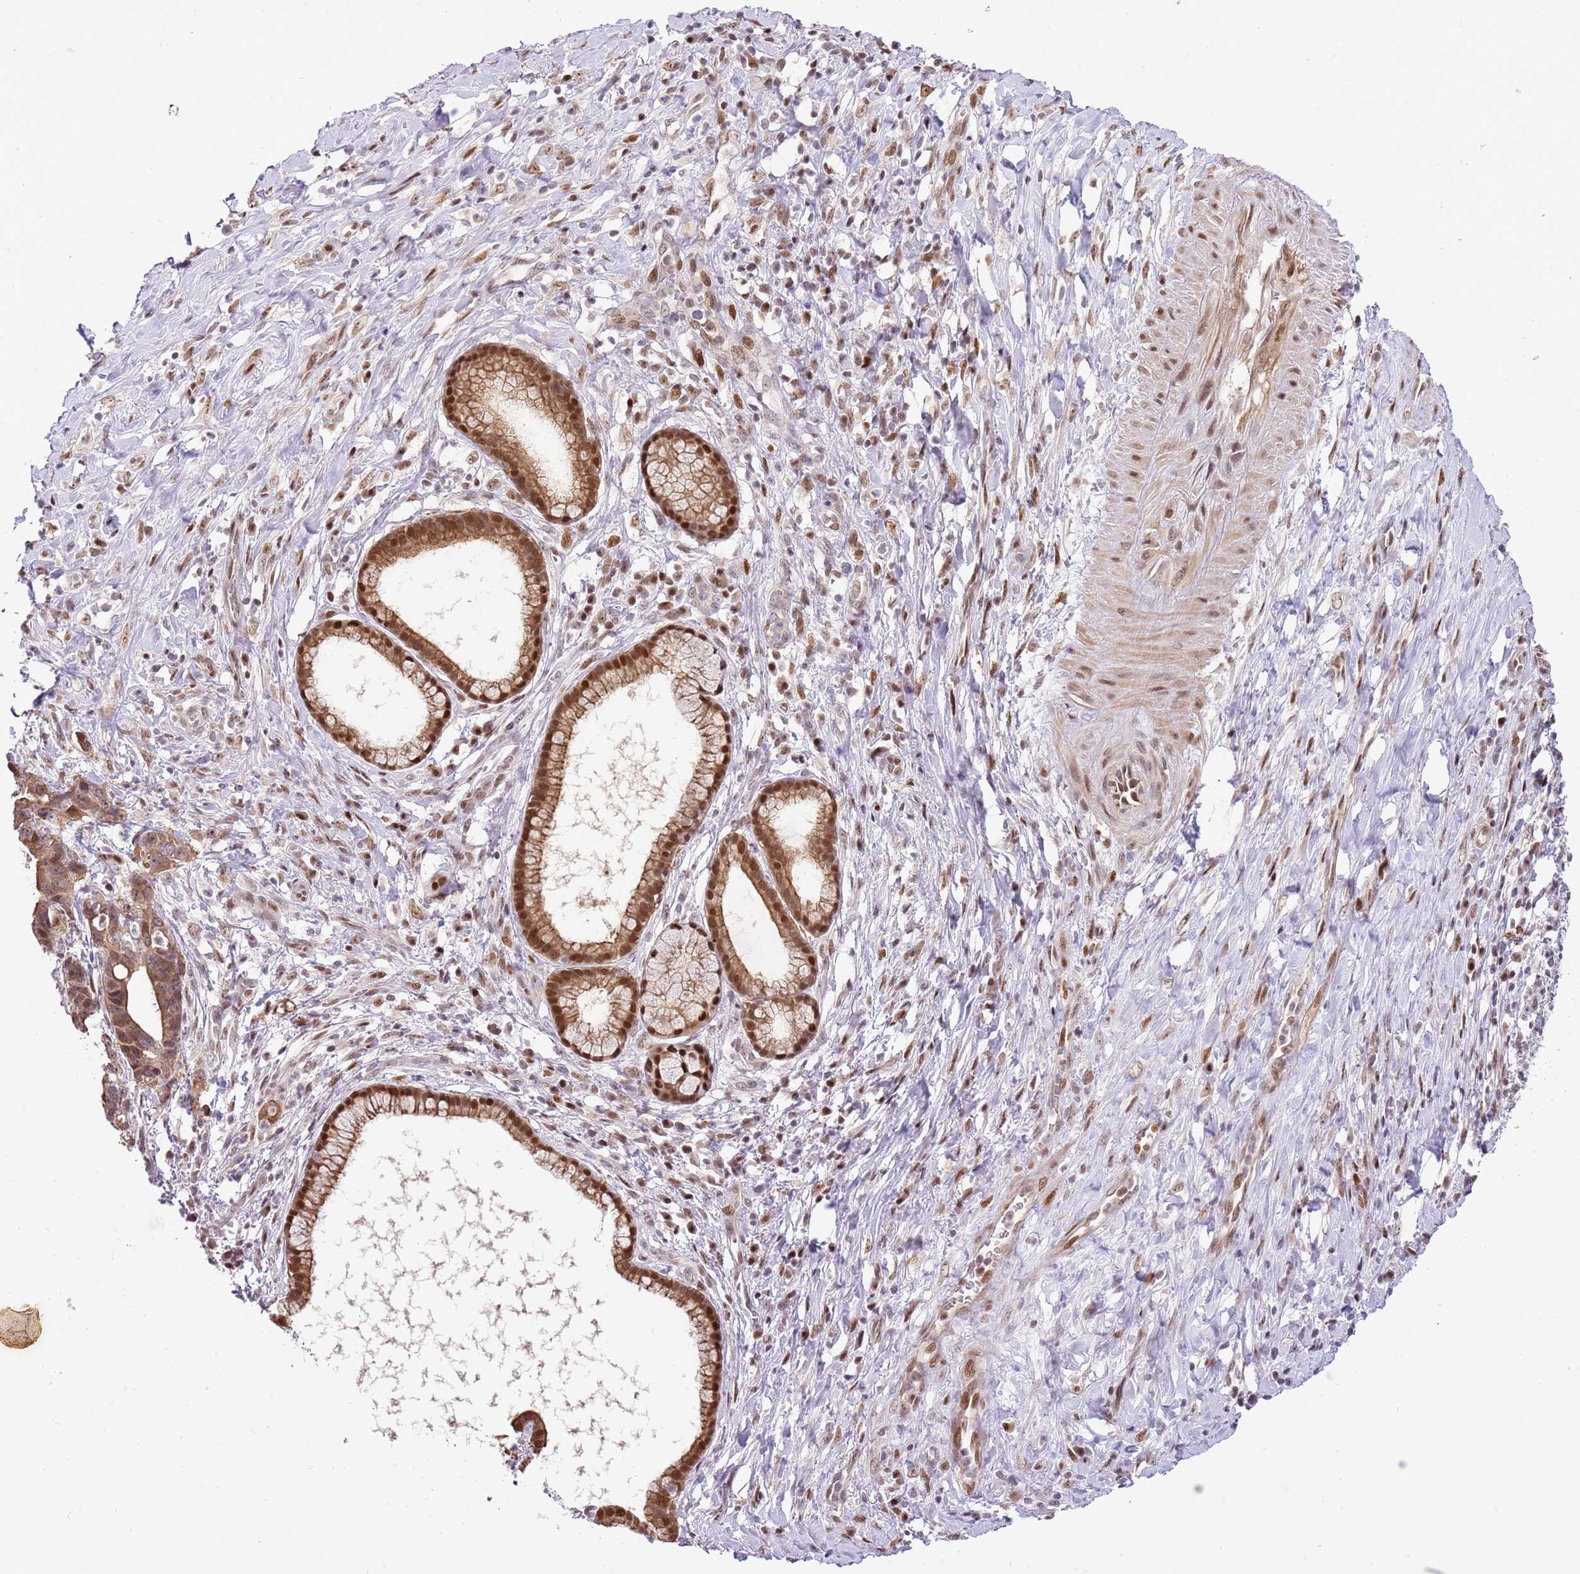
{"staining": {"intensity": "moderate", "quantity": ">75%", "location": "cytoplasmic/membranous,nuclear"}, "tissue": "pancreatic cancer", "cell_type": "Tumor cells", "image_type": "cancer", "snomed": [{"axis": "morphology", "description": "Adenocarcinoma, NOS"}, {"axis": "topography", "description": "Pancreas"}], "caption": "Brown immunohistochemical staining in pancreatic cancer (adenocarcinoma) reveals moderate cytoplasmic/membranous and nuclear positivity in approximately >75% of tumor cells.", "gene": "RFK", "patient": {"sex": "female", "age": 83}}